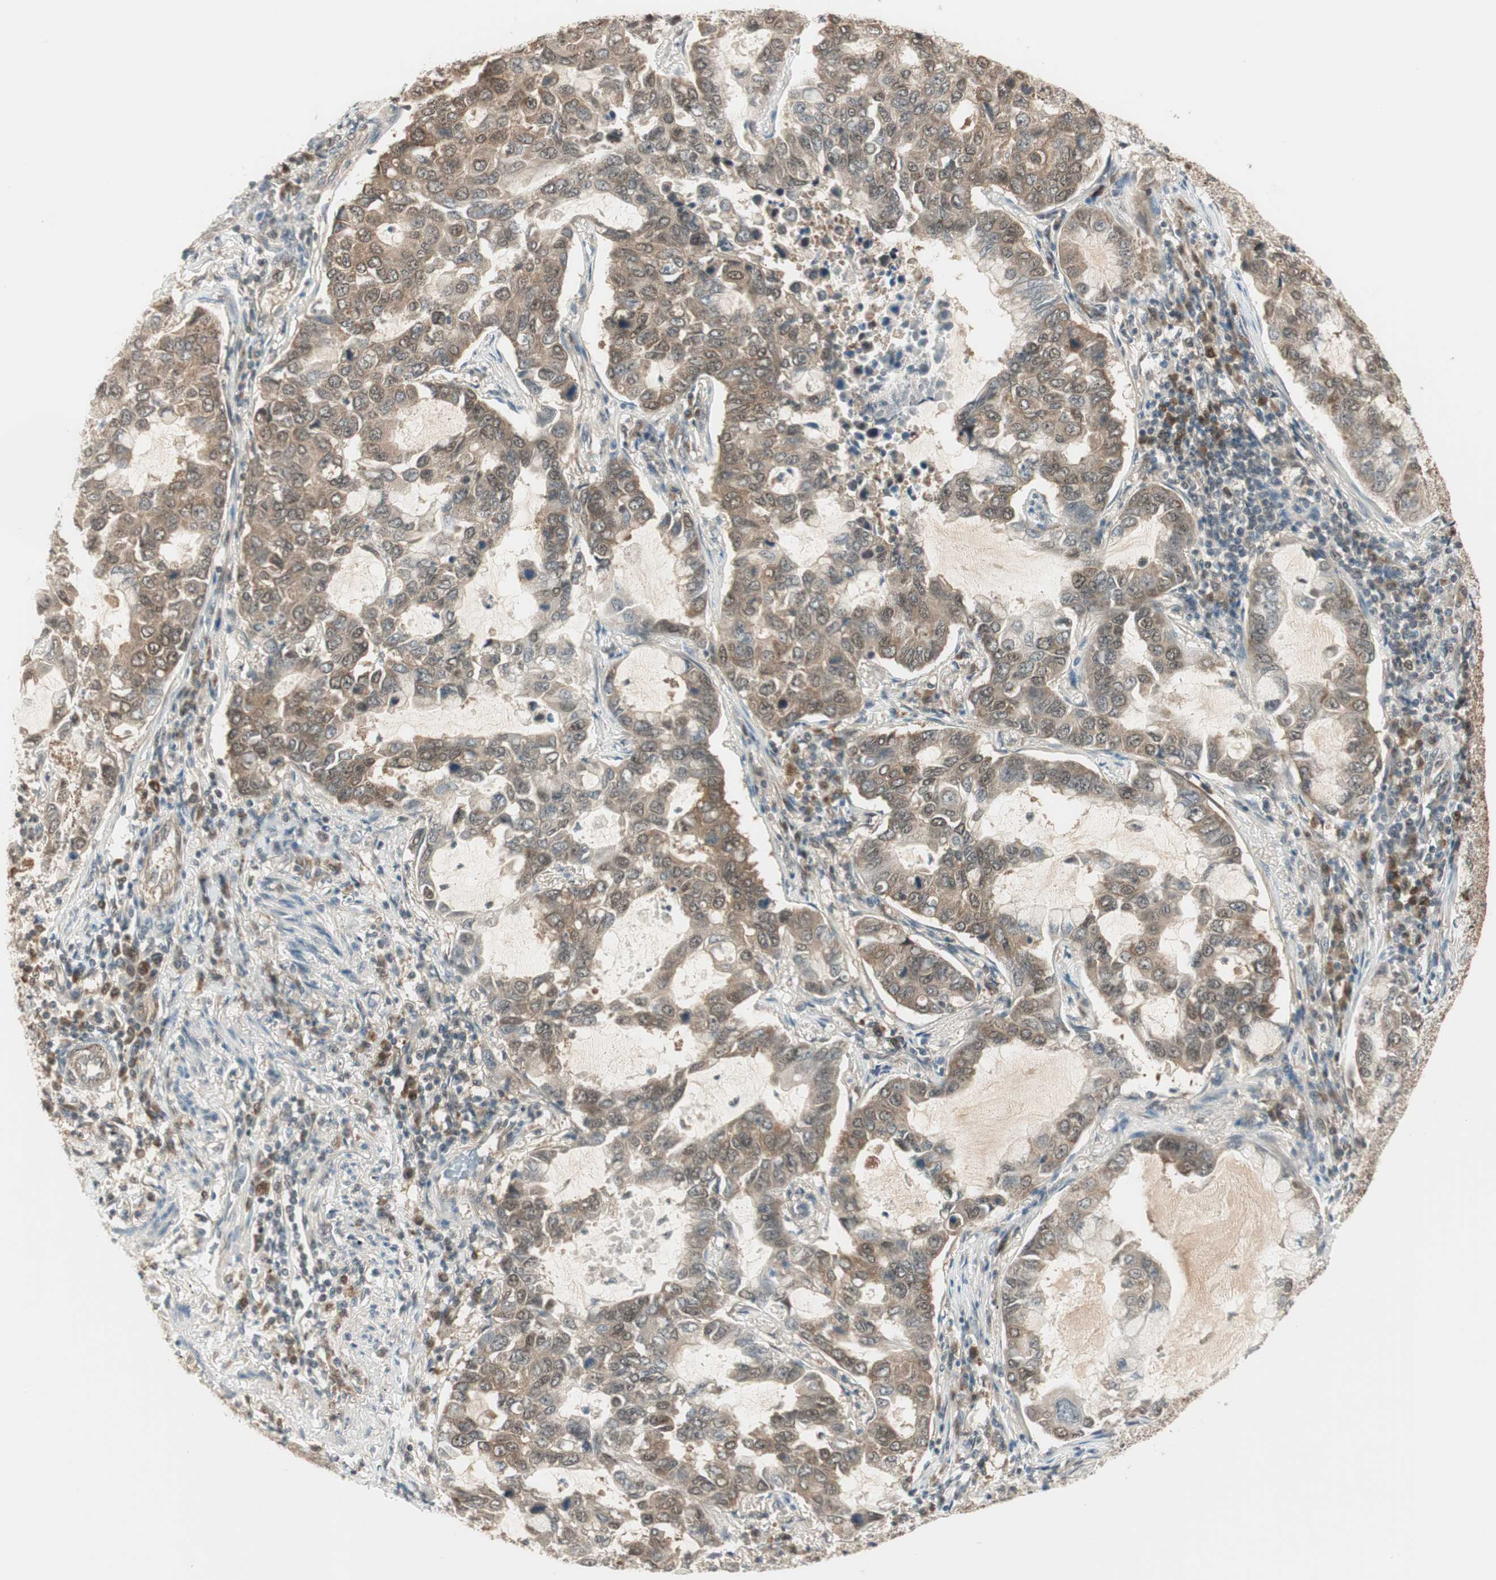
{"staining": {"intensity": "weak", "quantity": ">75%", "location": "cytoplasmic/membranous"}, "tissue": "lung cancer", "cell_type": "Tumor cells", "image_type": "cancer", "snomed": [{"axis": "morphology", "description": "Adenocarcinoma, NOS"}, {"axis": "topography", "description": "Lung"}], "caption": "A brown stain highlights weak cytoplasmic/membranous expression of a protein in human lung cancer tumor cells. (IHC, brightfield microscopy, high magnification).", "gene": "IPO5", "patient": {"sex": "male", "age": 64}}